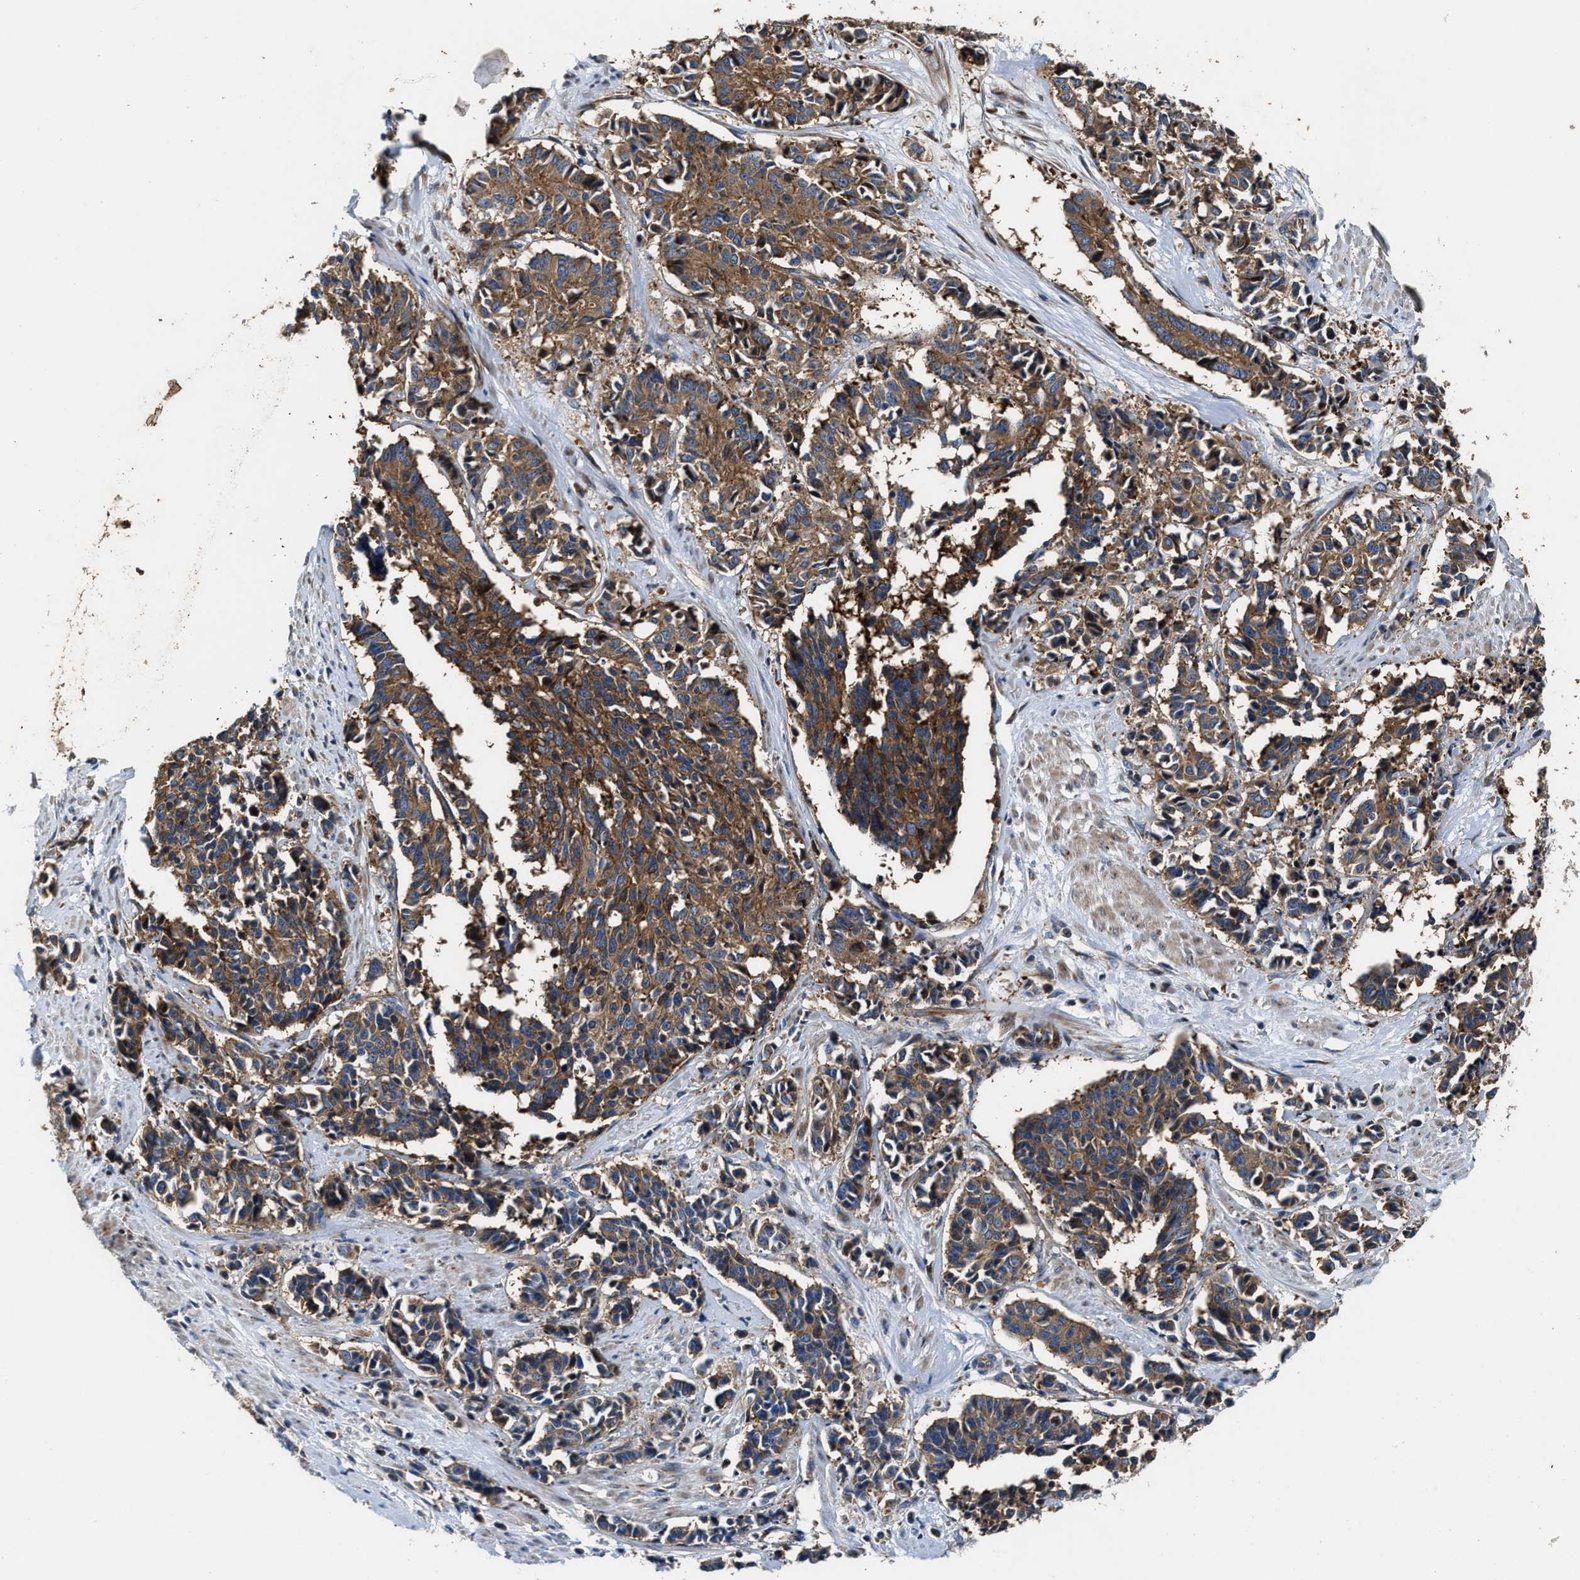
{"staining": {"intensity": "moderate", "quantity": ">75%", "location": "cytoplasmic/membranous"}, "tissue": "cervical cancer", "cell_type": "Tumor cells", "image_type": "cancer", "snomed": [{"axis": "morphology", "description": "Squamous cell carcinoma, NOS"}, {"axis": "topography", "description": "Cervix"}], "caption": "Immunohistochemistry staining of cervical squamous cell carcinoma, which shows medium levels of moderate cytoplasmic/membranous expression in about >75% of tumor cells indicating moderate cytoplasmic/membranous protein expression. The staining was performed using DAB (brown) for protein detection and nuclei were counterstained in hematoxylin (blue).", "gene": "PTAR1", "patient": {"sex": "female", "age": 35}}